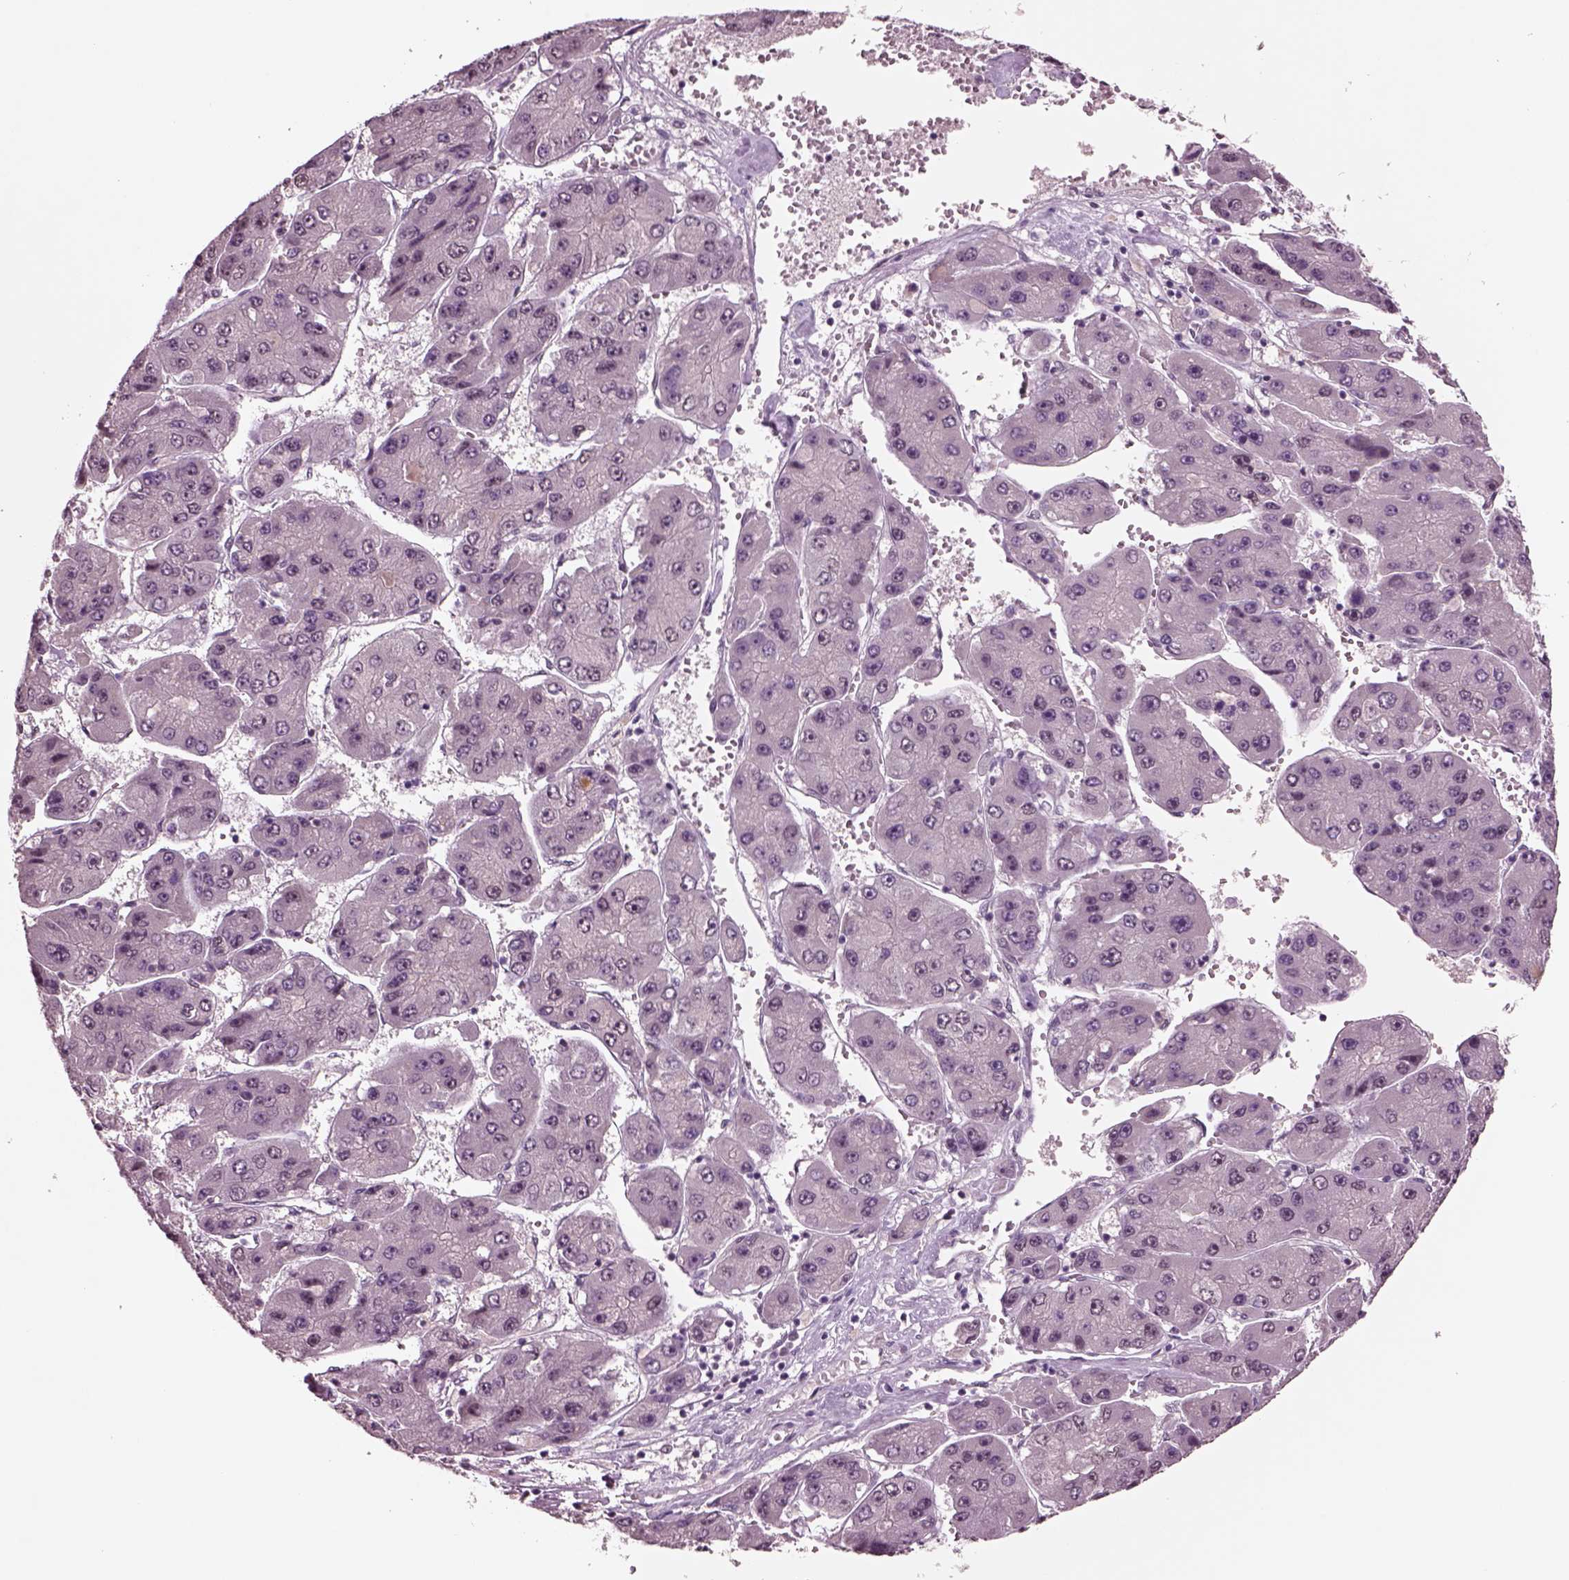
{"staining": {"intensity": "negative", "quantity": "none", "location": "none"}, "tissue": "liver cancer", "cell_type": "Tumor cells", "image_type": "cancer", "snomed": [{"axis": "morphology", "description": "Carcinoma, Hepatocellular, NOS"}, {"axis": "topography", "description": "Liver"}], "caption": "DAB (3,3'-diaminobenzidine) immunohistochemical staining of liver cancer (hepatocellular carcinoma) demonstrates no significant expression in tumor cells.", "gene": "SEPHS1", "patient": {"sex": "female", "age": 61}}